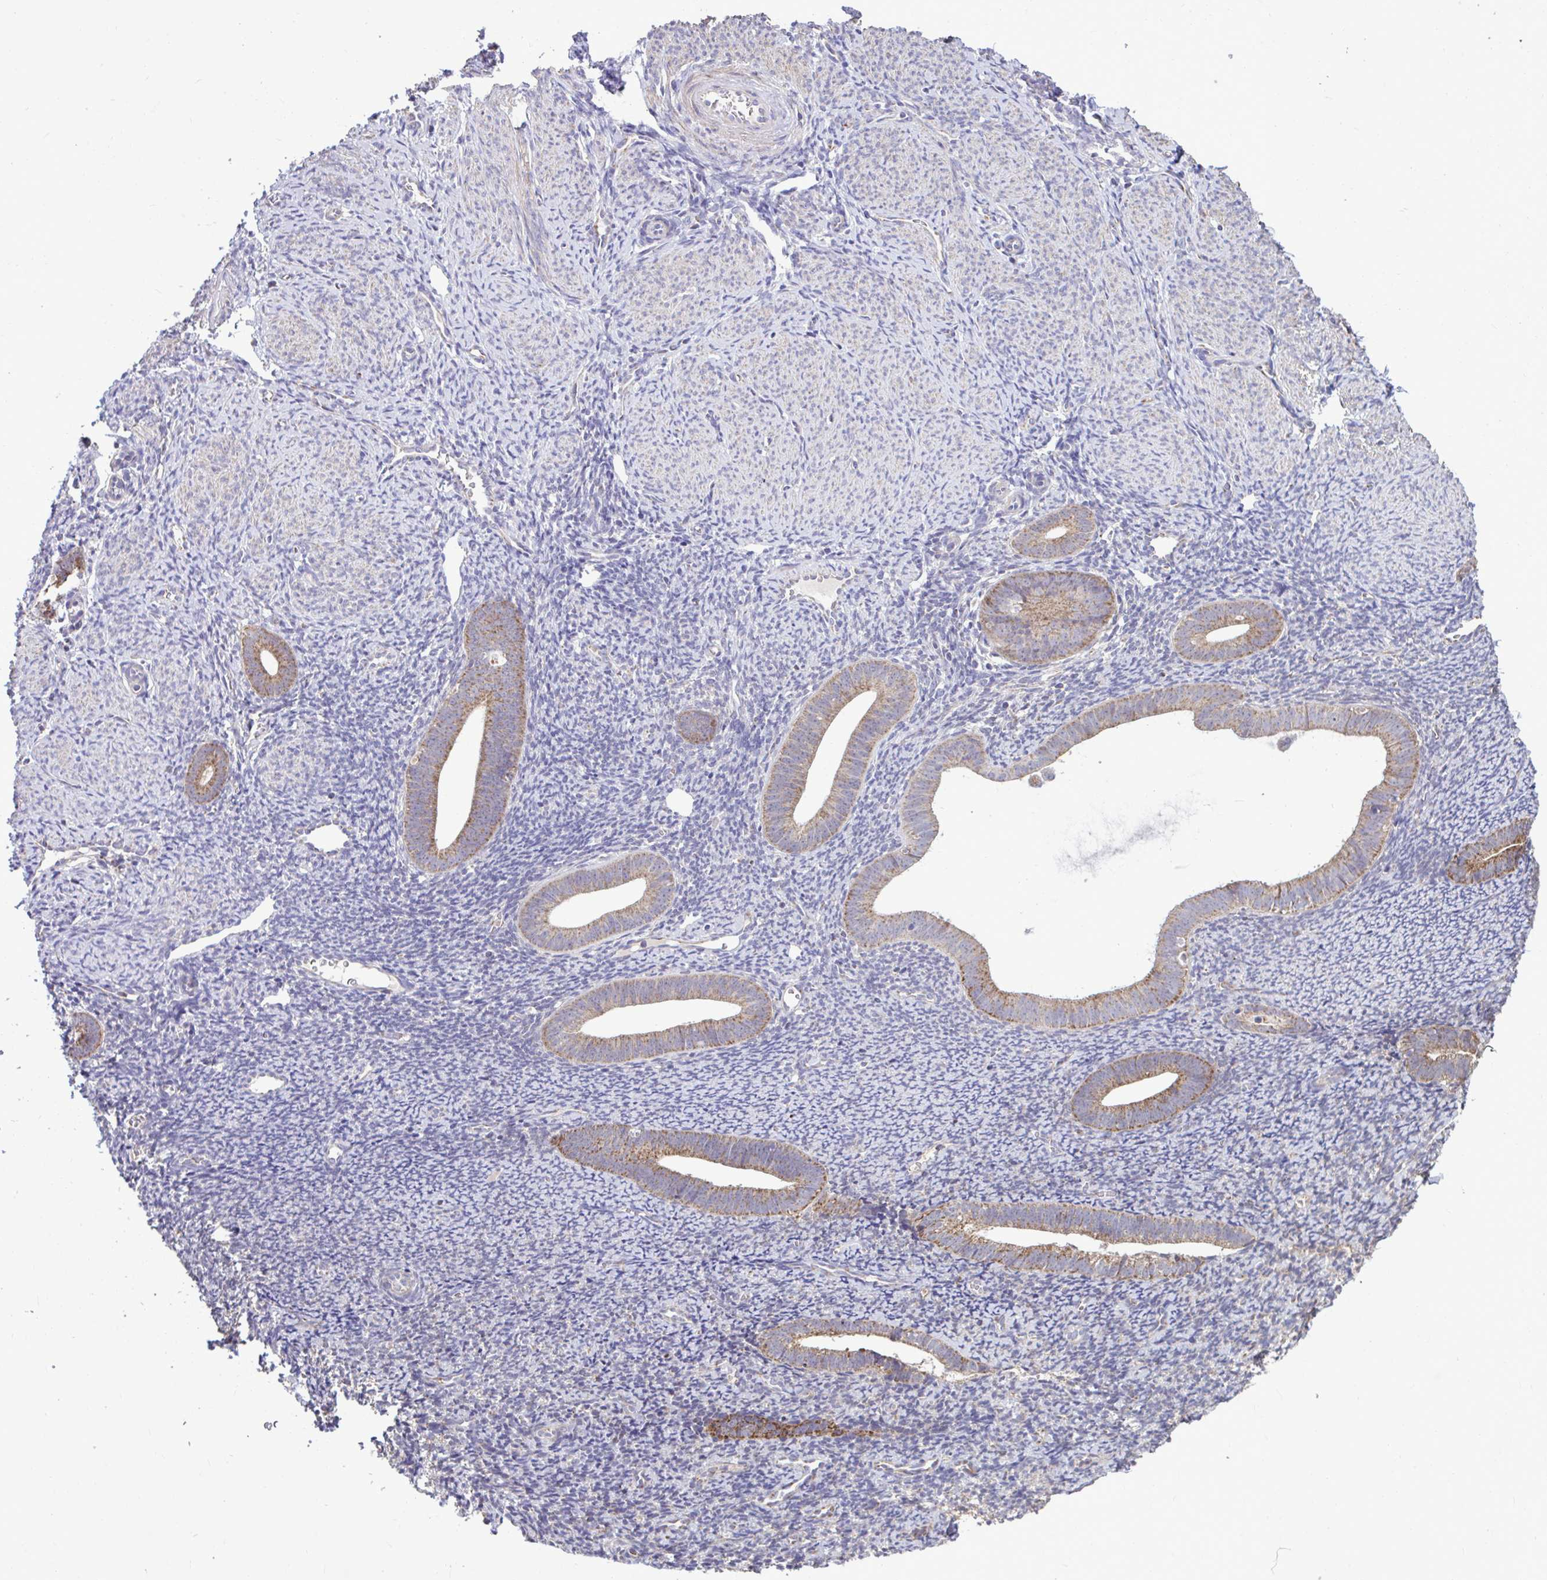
{"staining": {"intensity": "weak", "quantity": "<25%", "location": "cytoplasmic/membranous"}, "tissue": "endometrium", "cell_type": "Cells in endometrial stroma", "image_type": "normal", "snomed": [{"axis": "morphology", "description": "Normal tissue, NOS"}, {"axis": "topography", "description": "Endometrium"}], "caption": "Benign endometrium was stained to show a protein in brown. There is no significant positivity in cells in endometrial stroma. The staining was performed using DAB (3,3'-diaminobenzidine) to visualize the protein expression in brown, while the nuclei were stained in blue with hematoxylin (Magnification: 20x).", "gene": "ENSG00000269547", "patient": {"sex": "female", "age": 39}}